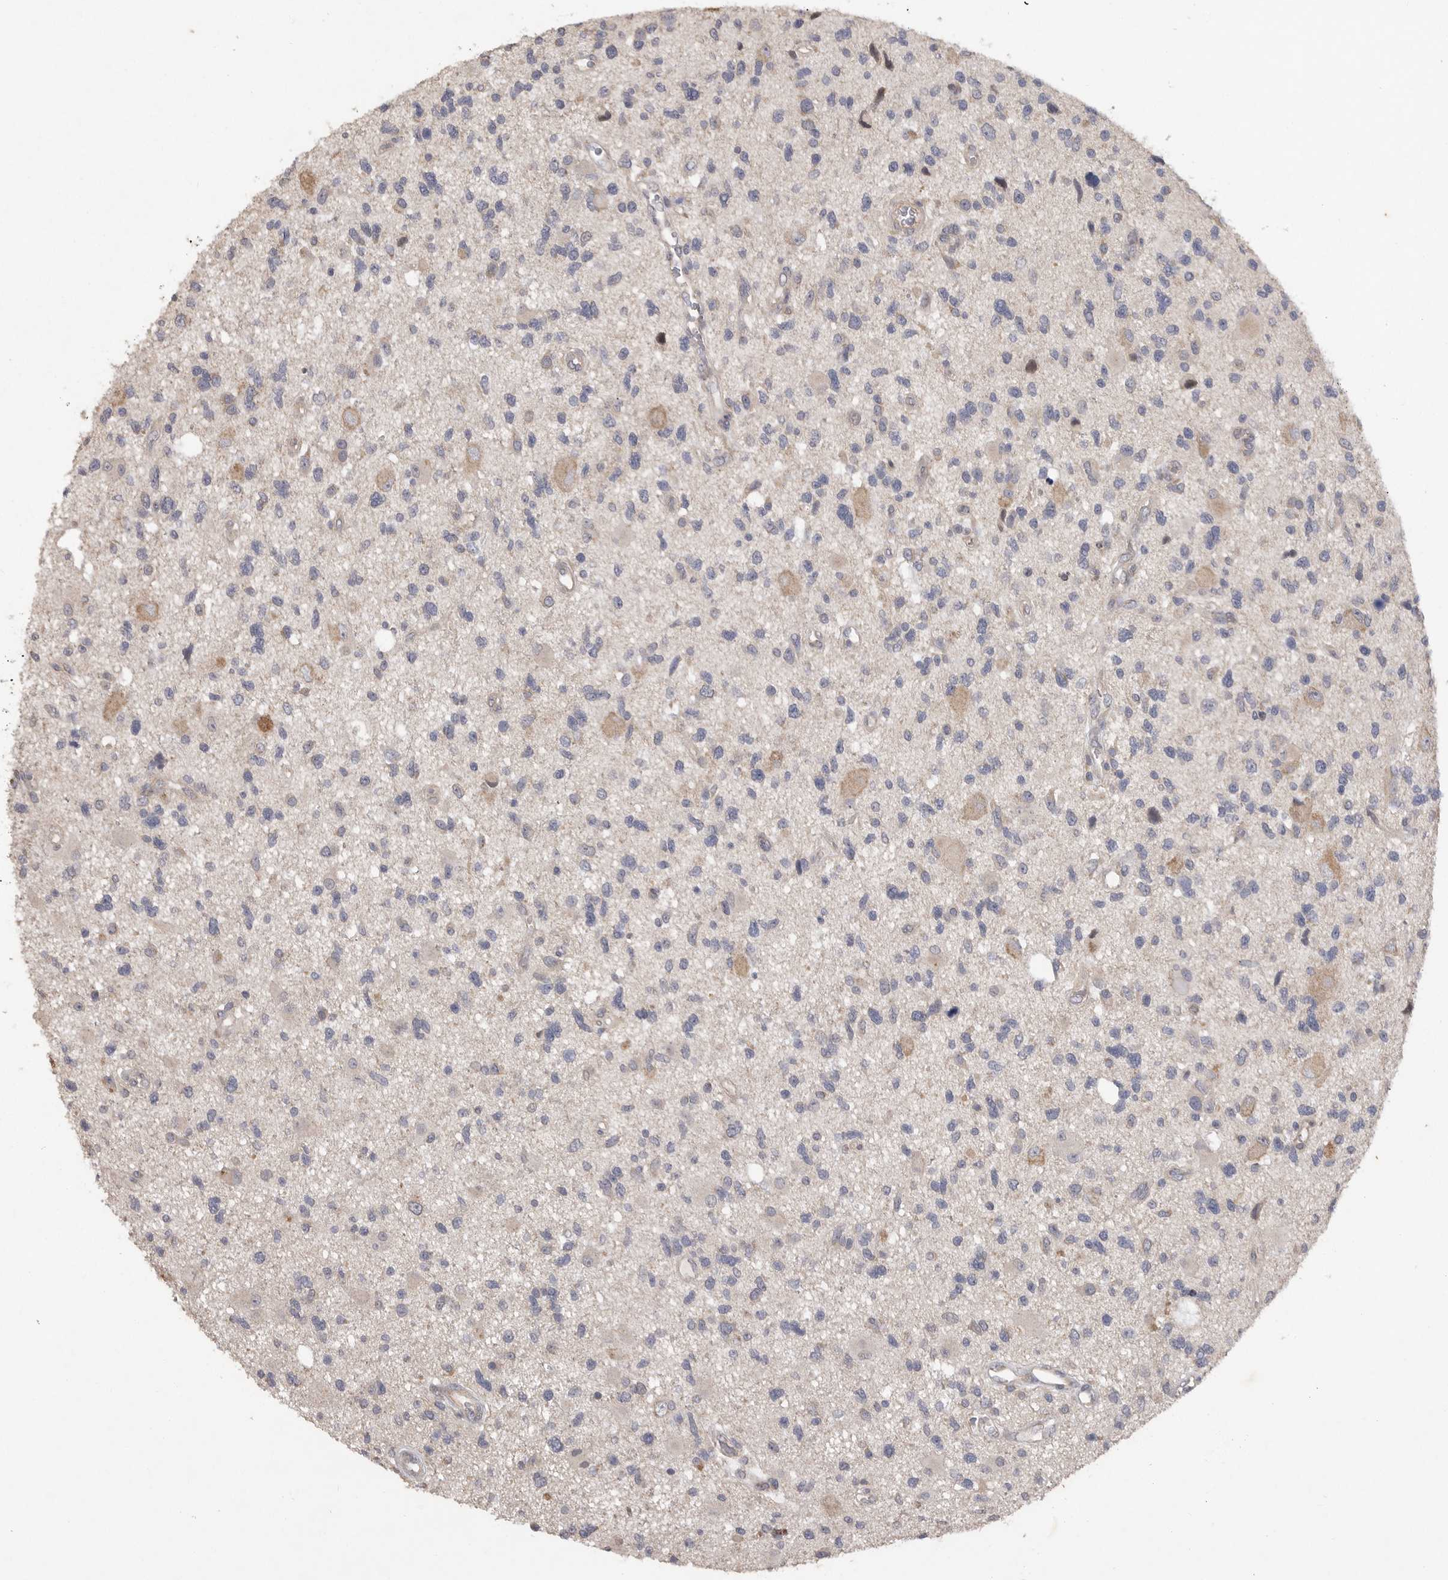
{"staining": {"intensity": "negative", "quantity": "none", "location": "none"}, "tissue": "glioma", "cell_type": "Tumor cells", "image_type": "cancer", "snomed": [{"axis": "morphology", "description": "Glioma, malignant, High grade"}, {"axis": "topography", "description": "Brain"}], "caption": "DAB (3,3'-diaminobenzidine) immunohistochemical staining of malignant glioma (high-grade) reveals no significant positivity in tumor cells.", "gene": "EDEM3", "patient": {"sex": "male", "age": 33}}